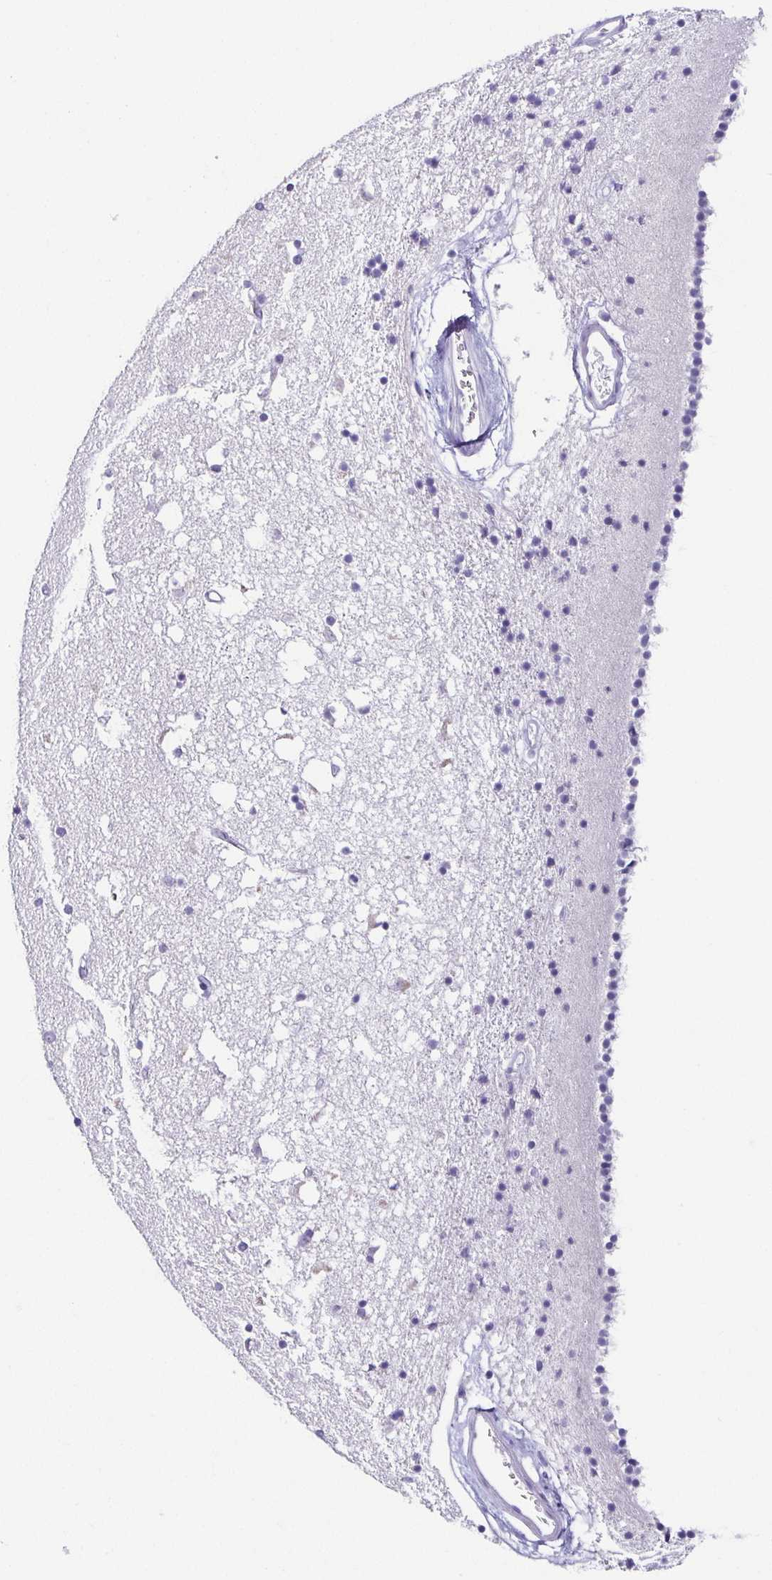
{"staining": {"intensity": "negative", "quantity": "none", "location": "none"}, "tissue": "caudate", "cell_type": "Glial cells", "image_type": "normal", "snomed": [{"axis": "morphology", "description": "Normal tissue, NOS"}, {"axis": "topography", "description": "Lateral ventricle wall"}], "caption": "Glial cells show no significant staining in benign caudate. The staining is performed using DAB (3,3'-diaminobenzidine) brown chromogen with nuclei counter-stained in using hematoxylin.", "gene": "ESX1", "patient": {"sex": "female", "age": 71}}